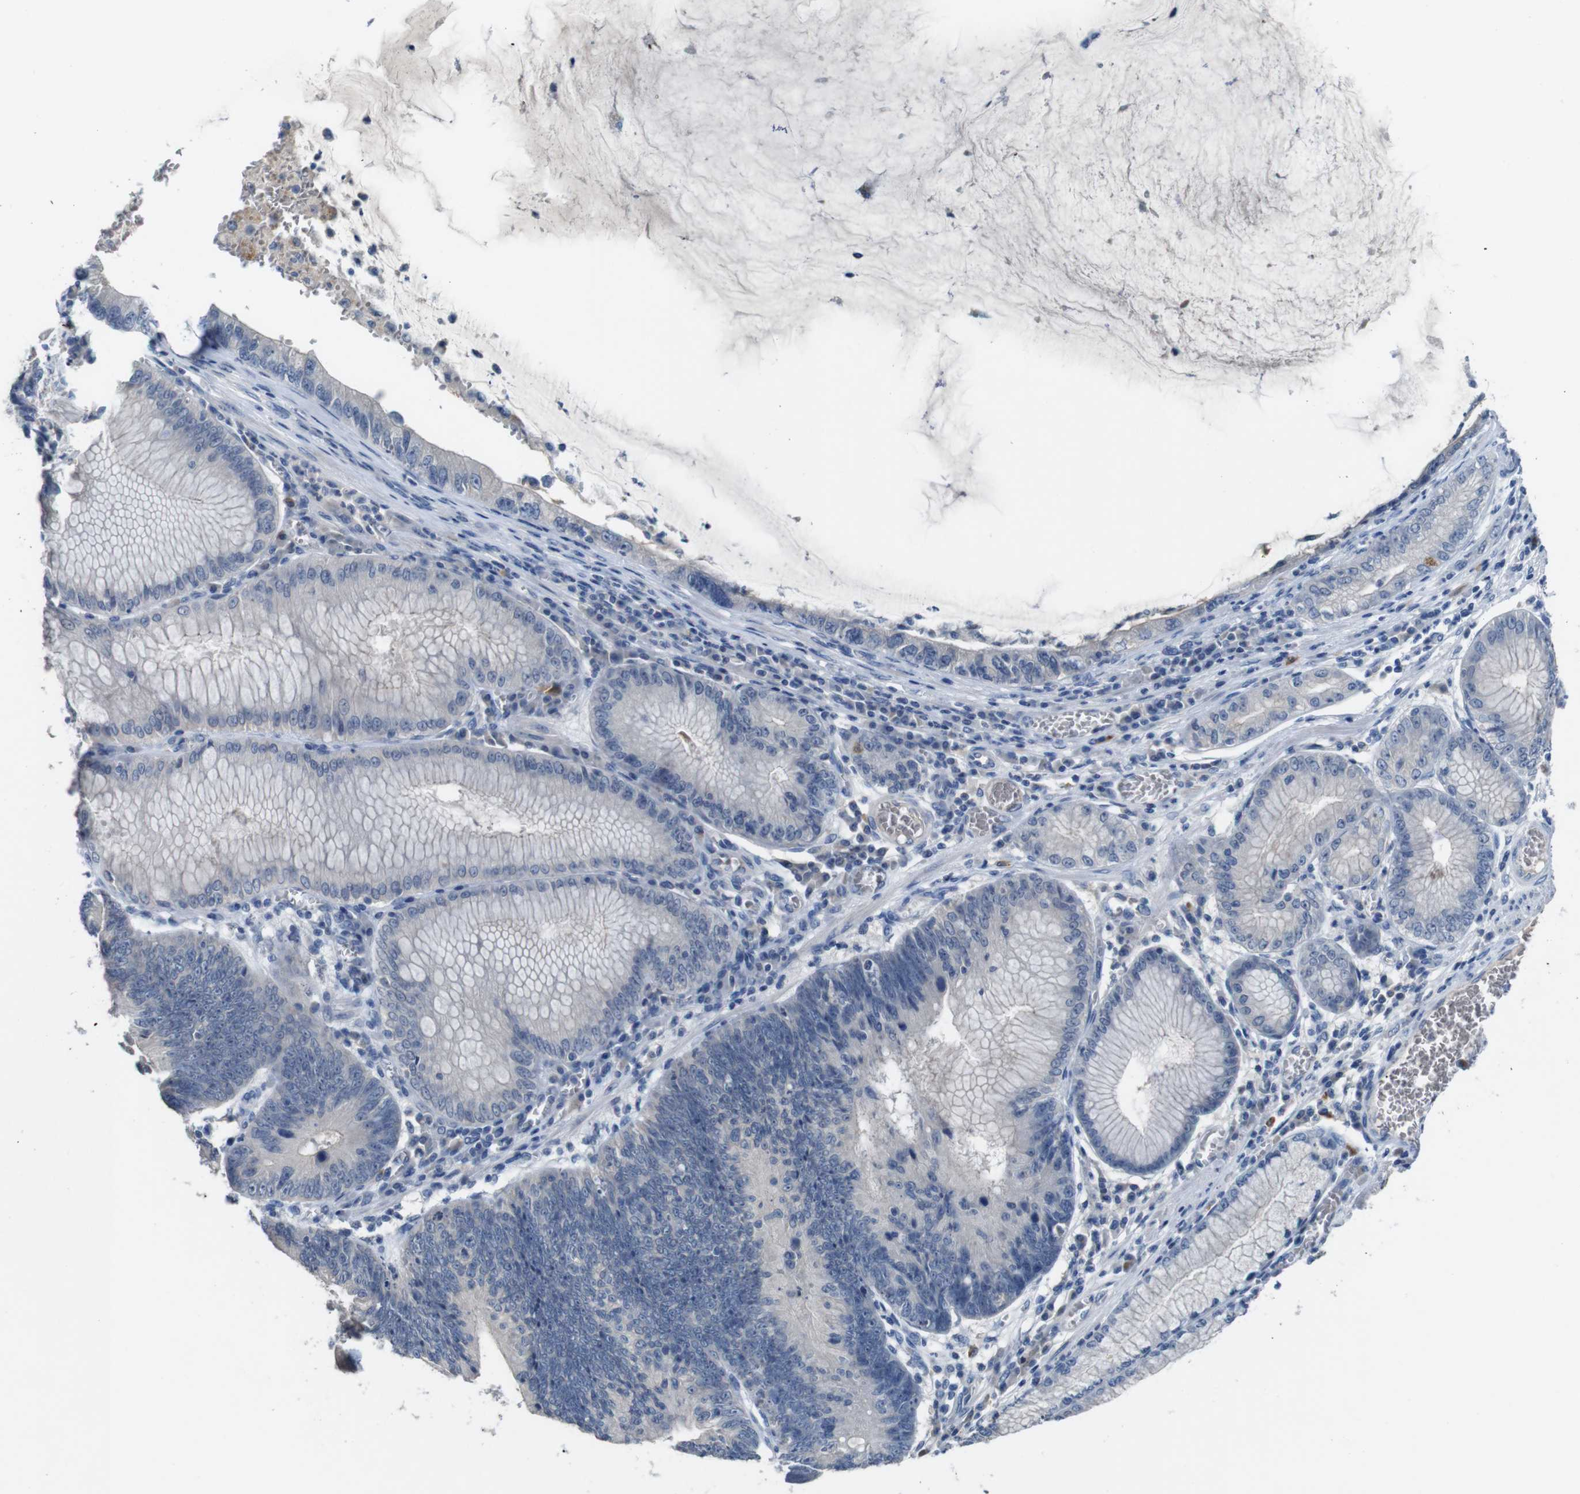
{"staining": {"intensity": "negative", "quantity": "none", "location": "none"}, "tissue": "stomach cancer", "cell_type": "Tumor cells", "image_type": "cancer", "snomed": [{"axis": "morphology", "description": "Adenocarcinoma, NOS"}, {"axis": "topography", "description": "Stomach"}], "caption": "Immunohistochemistry of stomach cancer (adenocarcinoma) shows no staining in tumor cells. Brightfield microscopy of immunohistochemistry (IHC) stained with DAB (3,3'-diaminobenzidine) (brown) and hematoxylin (blue), captured at high magnification.", "gene": "SLC2A8", "patient": {"sex": "male", "age": 59}}